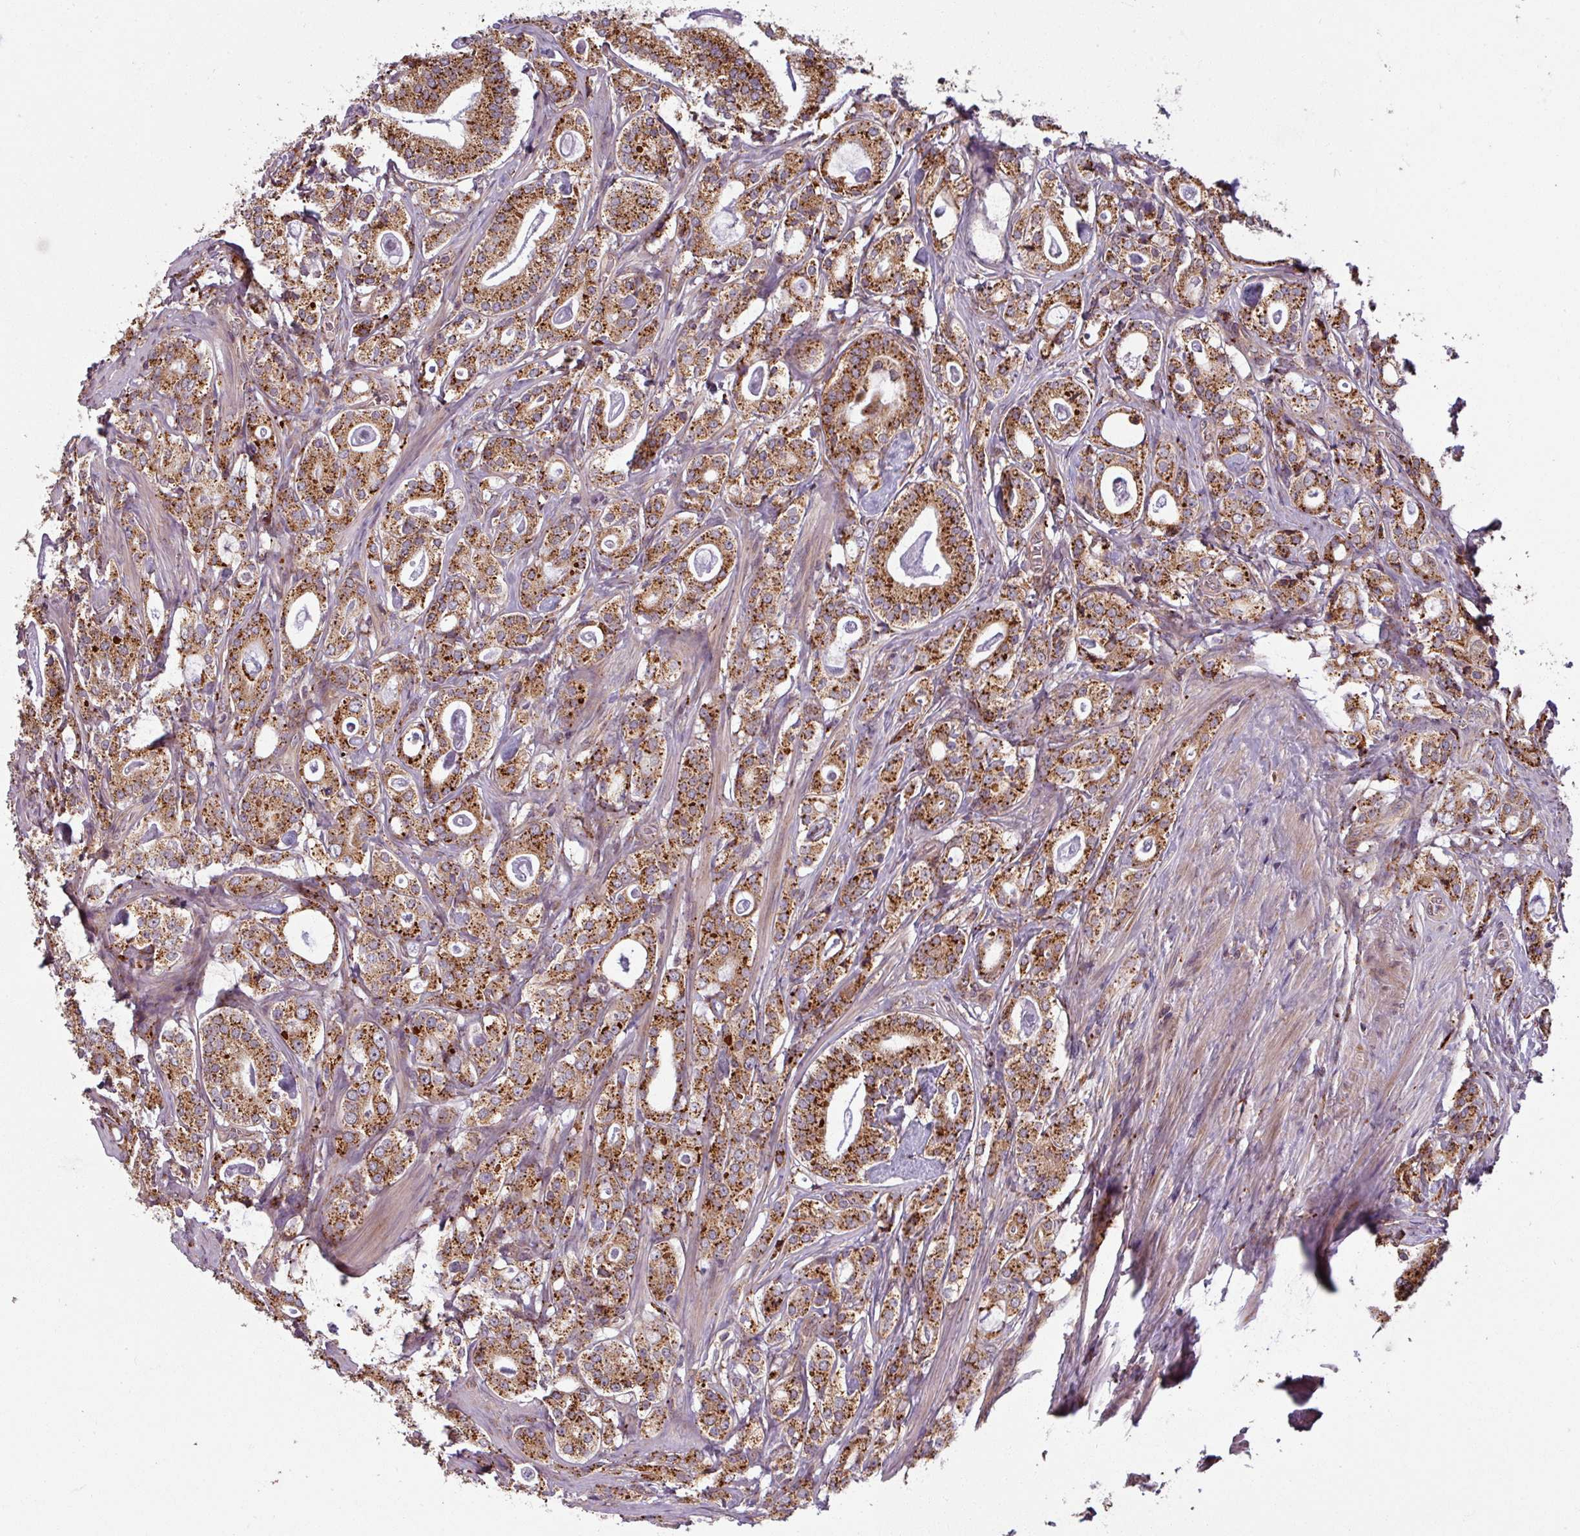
{"staining": {"intensity": "strong", "quantity": ">75%", "location": "cytoplasmic/membranous"}, "tissue": "prostate cancer", "cell_type": "Tumor cells", "image_type": "cancer", "snomed": [{"axis": "morphology", "description": "Adenocarcinoma, High grade"}, {"axis": "topography", "description": "Prostate"}], "caption": "DAB immunohistochemical staining of human prostate cancer (adenocarcinoma (high-grade)) reveals strong cytoplasmic/membranous protein staining in approximately >75% of tumor cells.", "gene": "MAGT1", "patient": {"sex": "male", "age": 63}}